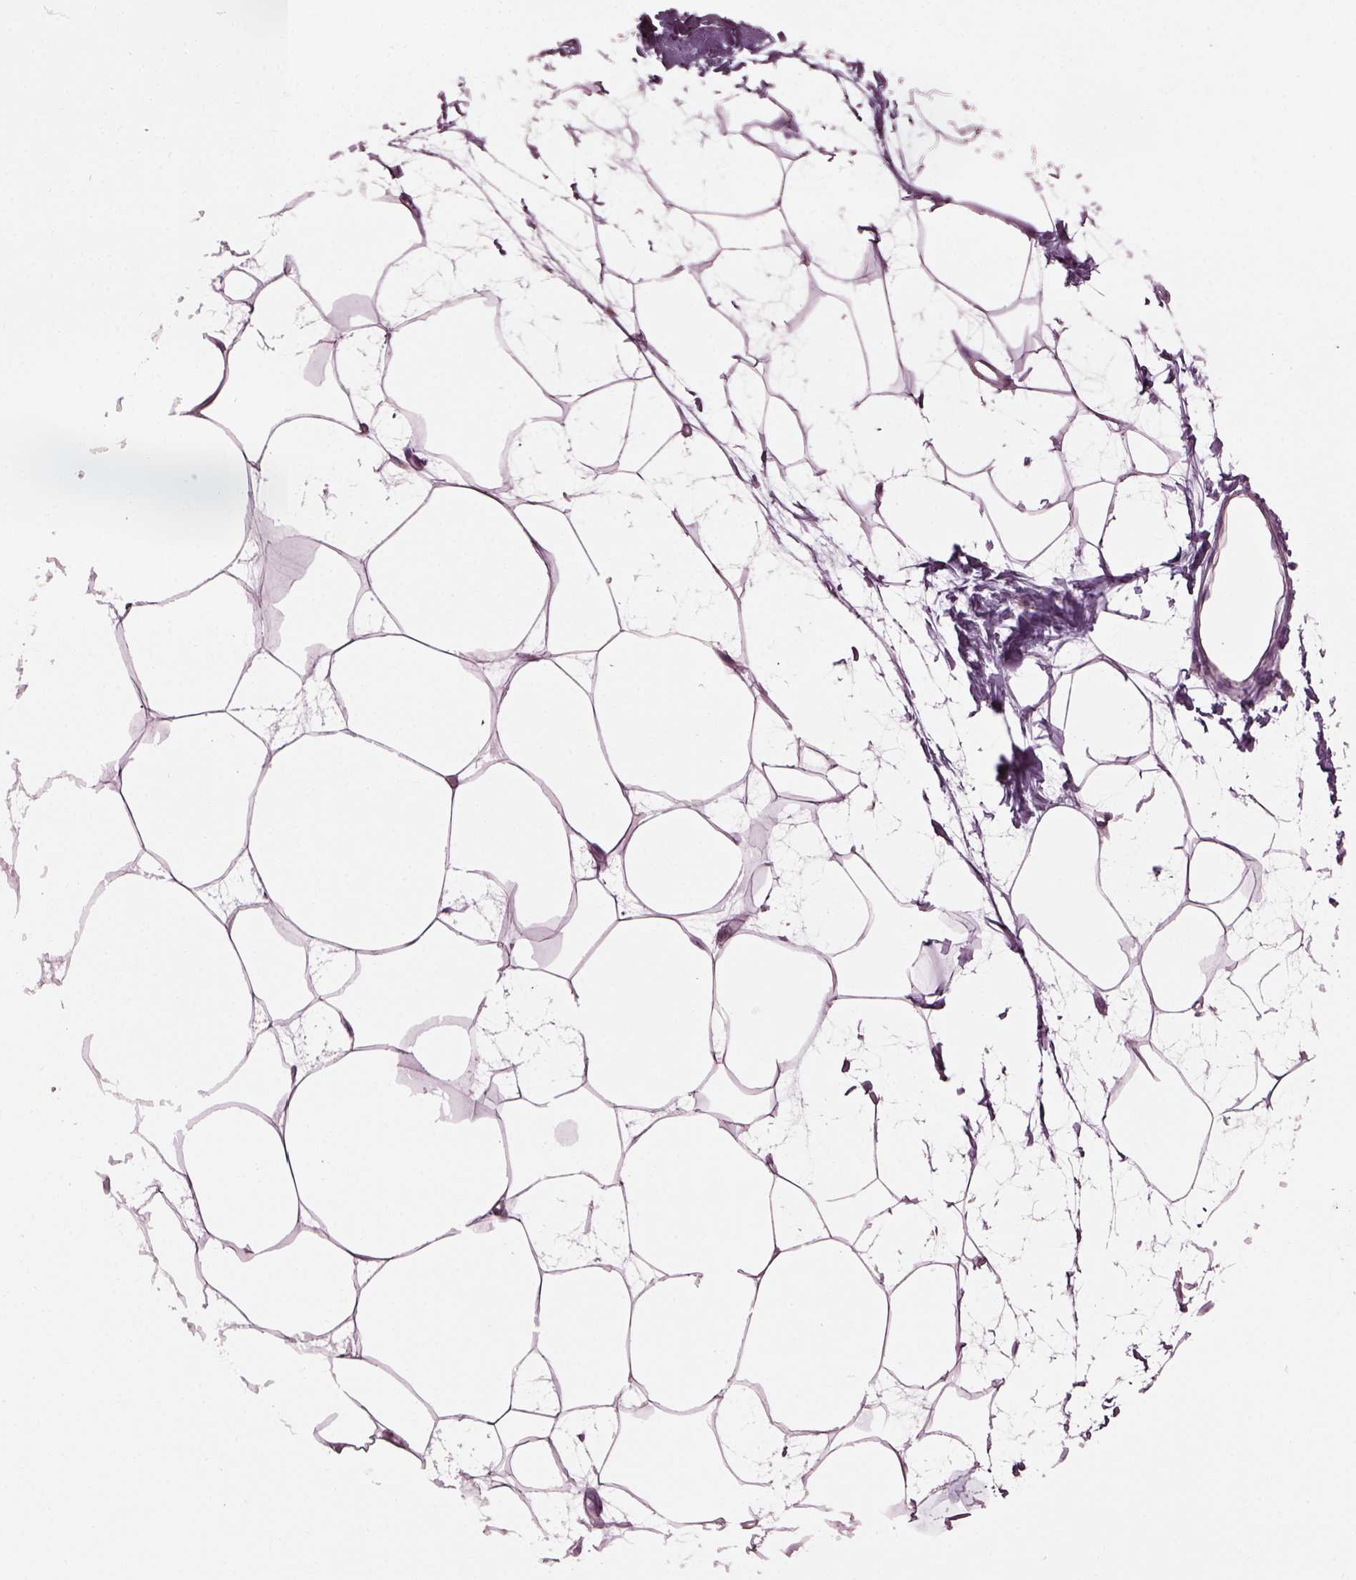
{"staining": {"intensity": "negative", "quantity": "none", "location": "none"}, "tissue": "breast", "cell_type": "Adipocytes", "image_type": "normal", "snomed": [{"axis": "morphology", "description": "Normal tissue, NOS"}, {"axis": "topography", "description": "Breast"}], "caption": "Immunohistochemistry (IHC) histopathology image of normal breast: breast stained with DAB (3,3'-diaminobenzidine) displays no significant protein staining in adipocytes.", "gene": "CABP5", "patient": {"sex": "female", "age": 45}}